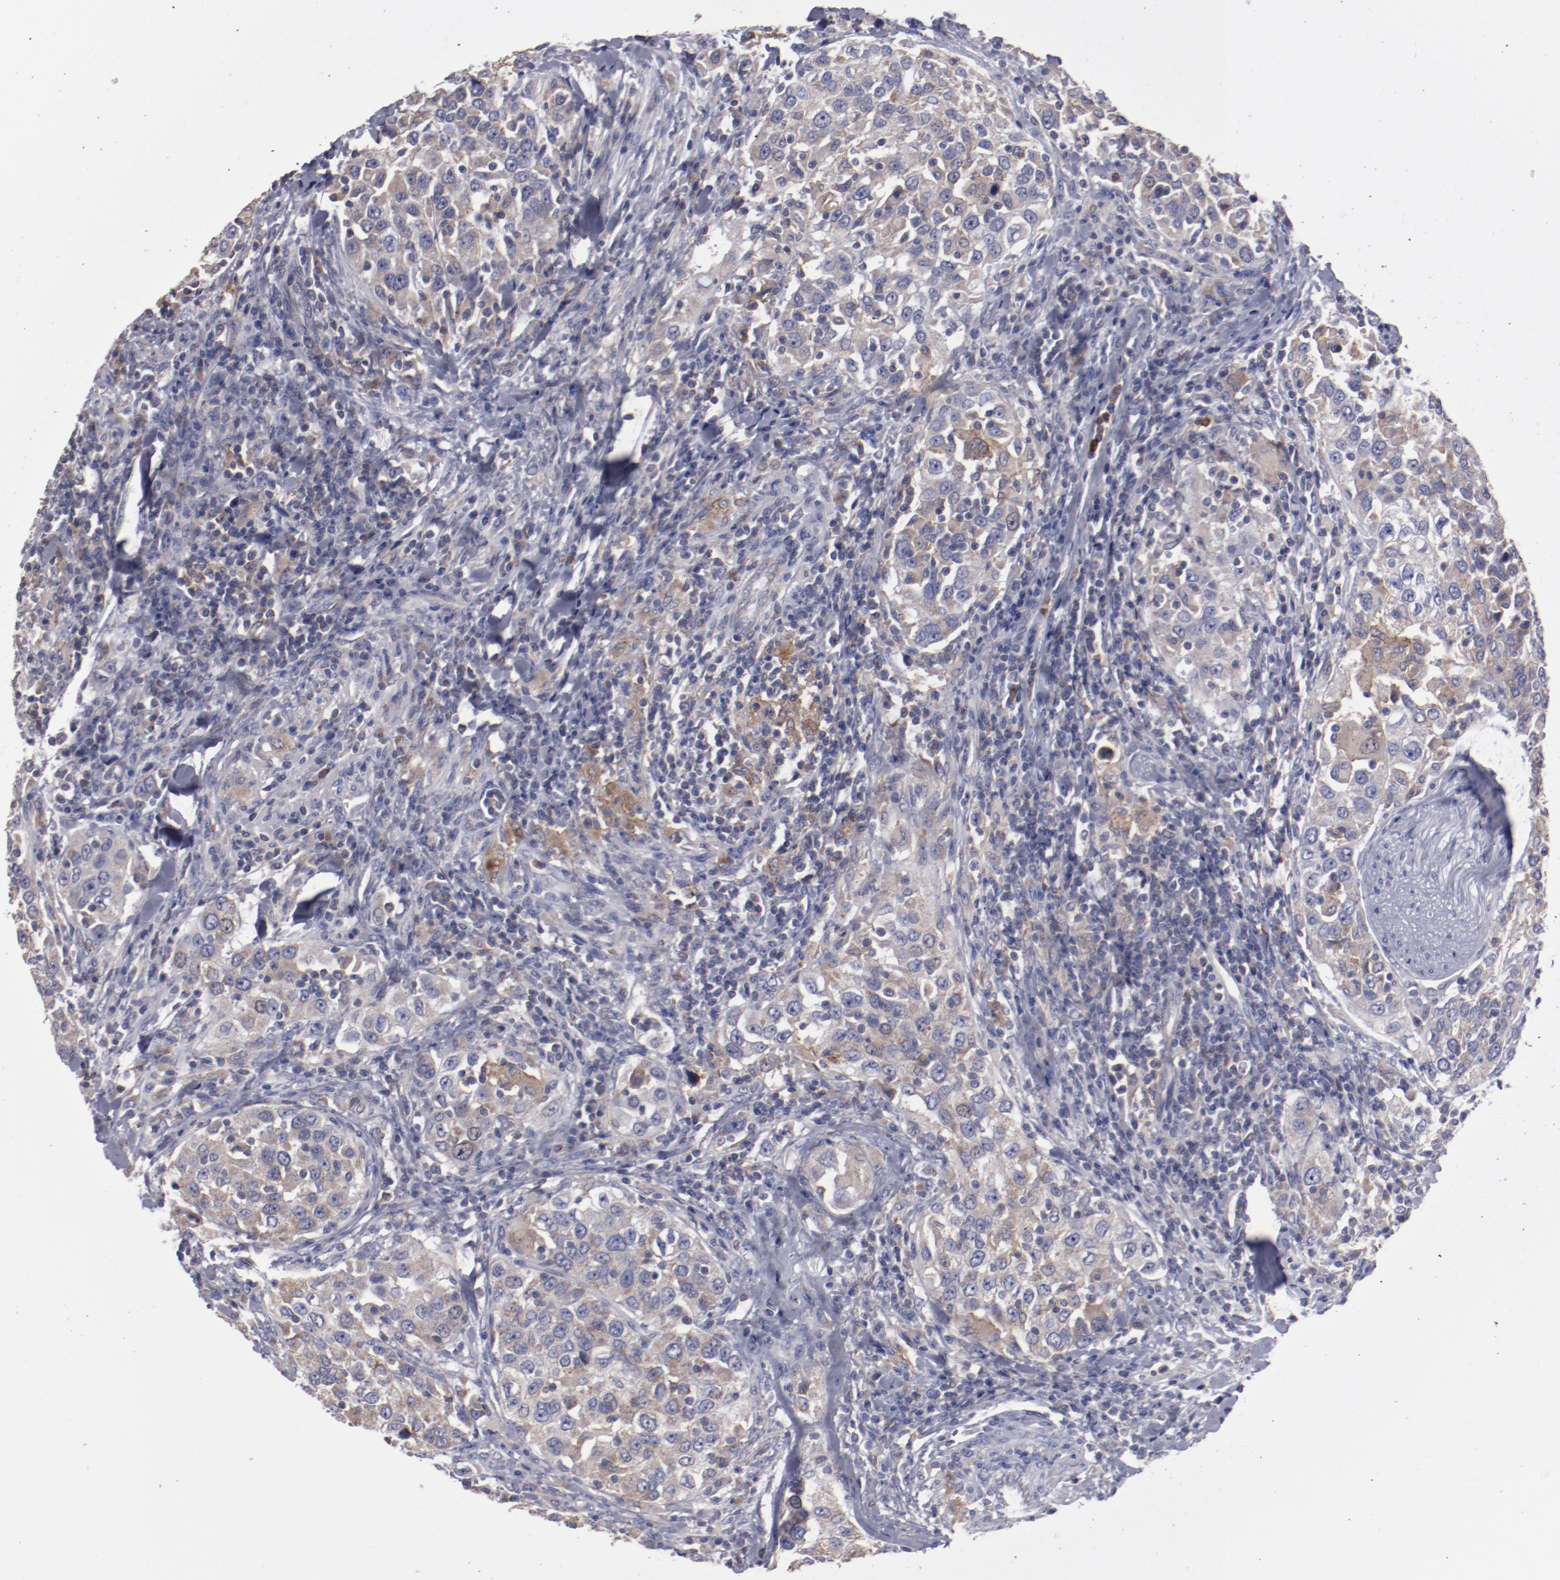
{"staining": {"intensity": "weak", "quantity": ">75%", "location": "cytoplasmic/membranous"}, "tissue": "urothelial cancer", "cell_type": "Tumor cells", "image_type": "cancer", "snomed": [{"axis": "morphology", "description": "Urothelial carcinoma, High grade"}, {"axis": "topography", "description": "Urinary bladder"}], "caption": "Human urothelial carcinoma (high-grade) stained with a protein marker displays weak staining in tumor cells.", "gene": "FGR", "patient": {"sex": "female", "age": 80}}